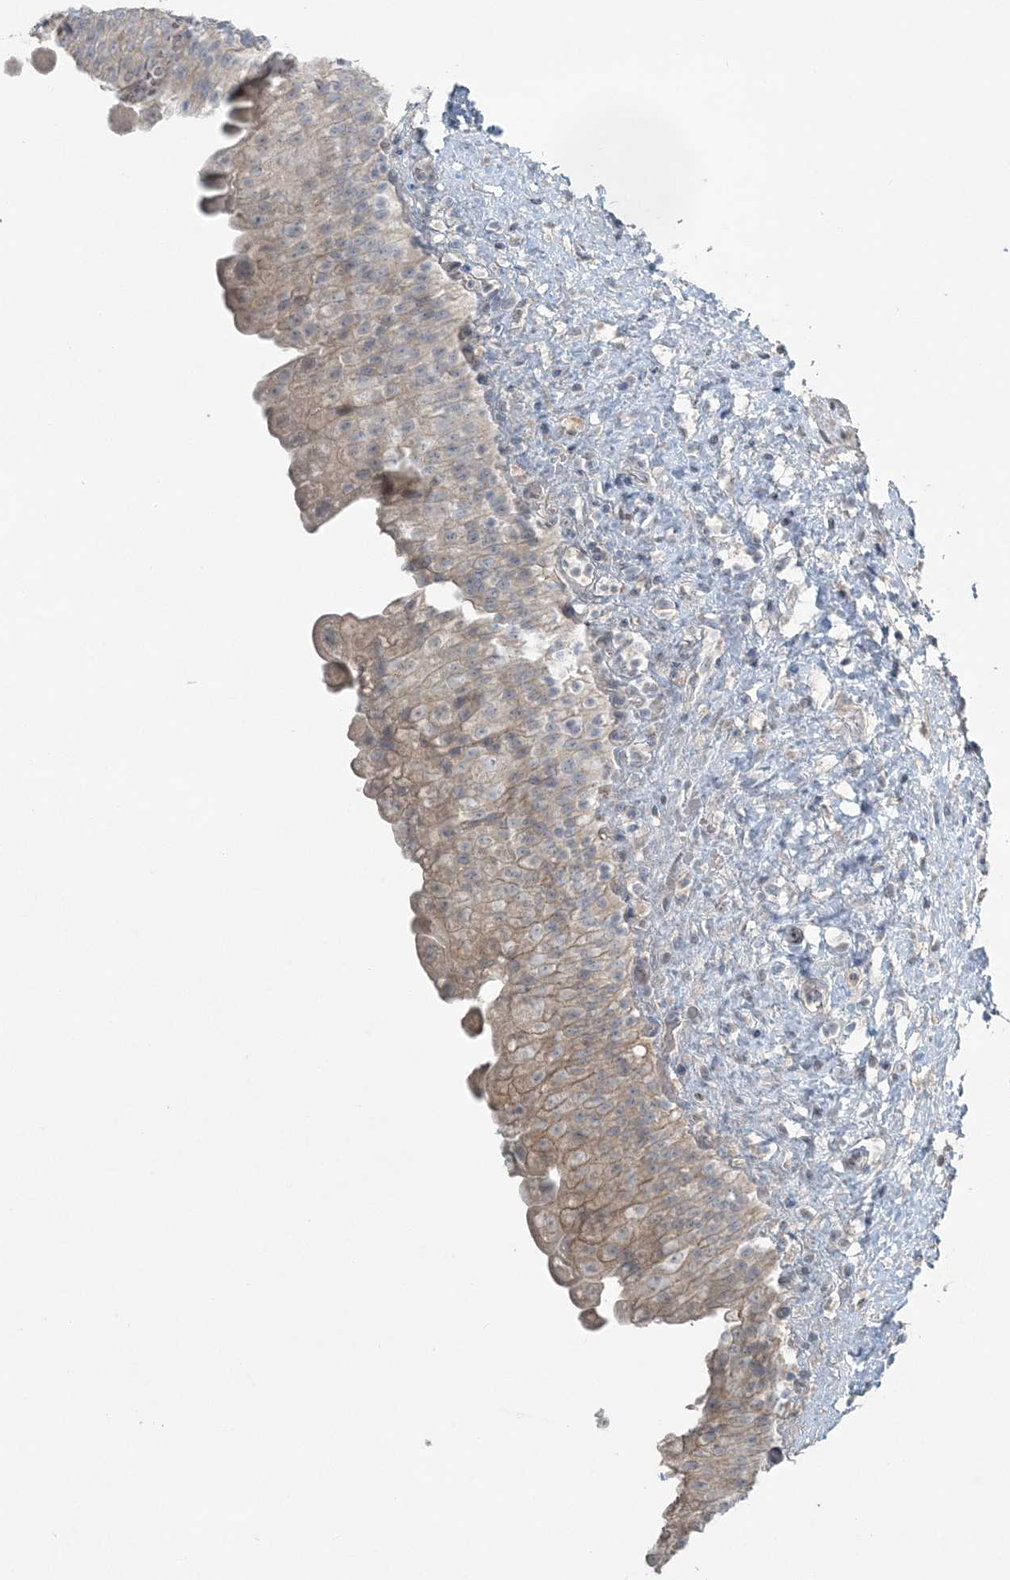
{"staining": {"intensity": "weak", "quantity": "<25%", "location": "cytoplasmic/membranous"}, "tissue": "urinary bladder", "cell_type": "Urothelial cells", "image_type": "normal", "snomed": [{"axis": "morphology", "description": "Normal tissue, NOS"}, {"axis": "topography", "description": "Urinary bladder"}], "caption": "DAB (3,3'-diaminobenzidine) immunohistochemical staining of normal human urinary bladder displays no significant expression in urothelial cells. (DAB (3,3'-diaminobenzidine) immunohistochemistry (IHC), high magnification).", "gene": "SLC4A10", "patient": {"sex": "female", "age": 27}}